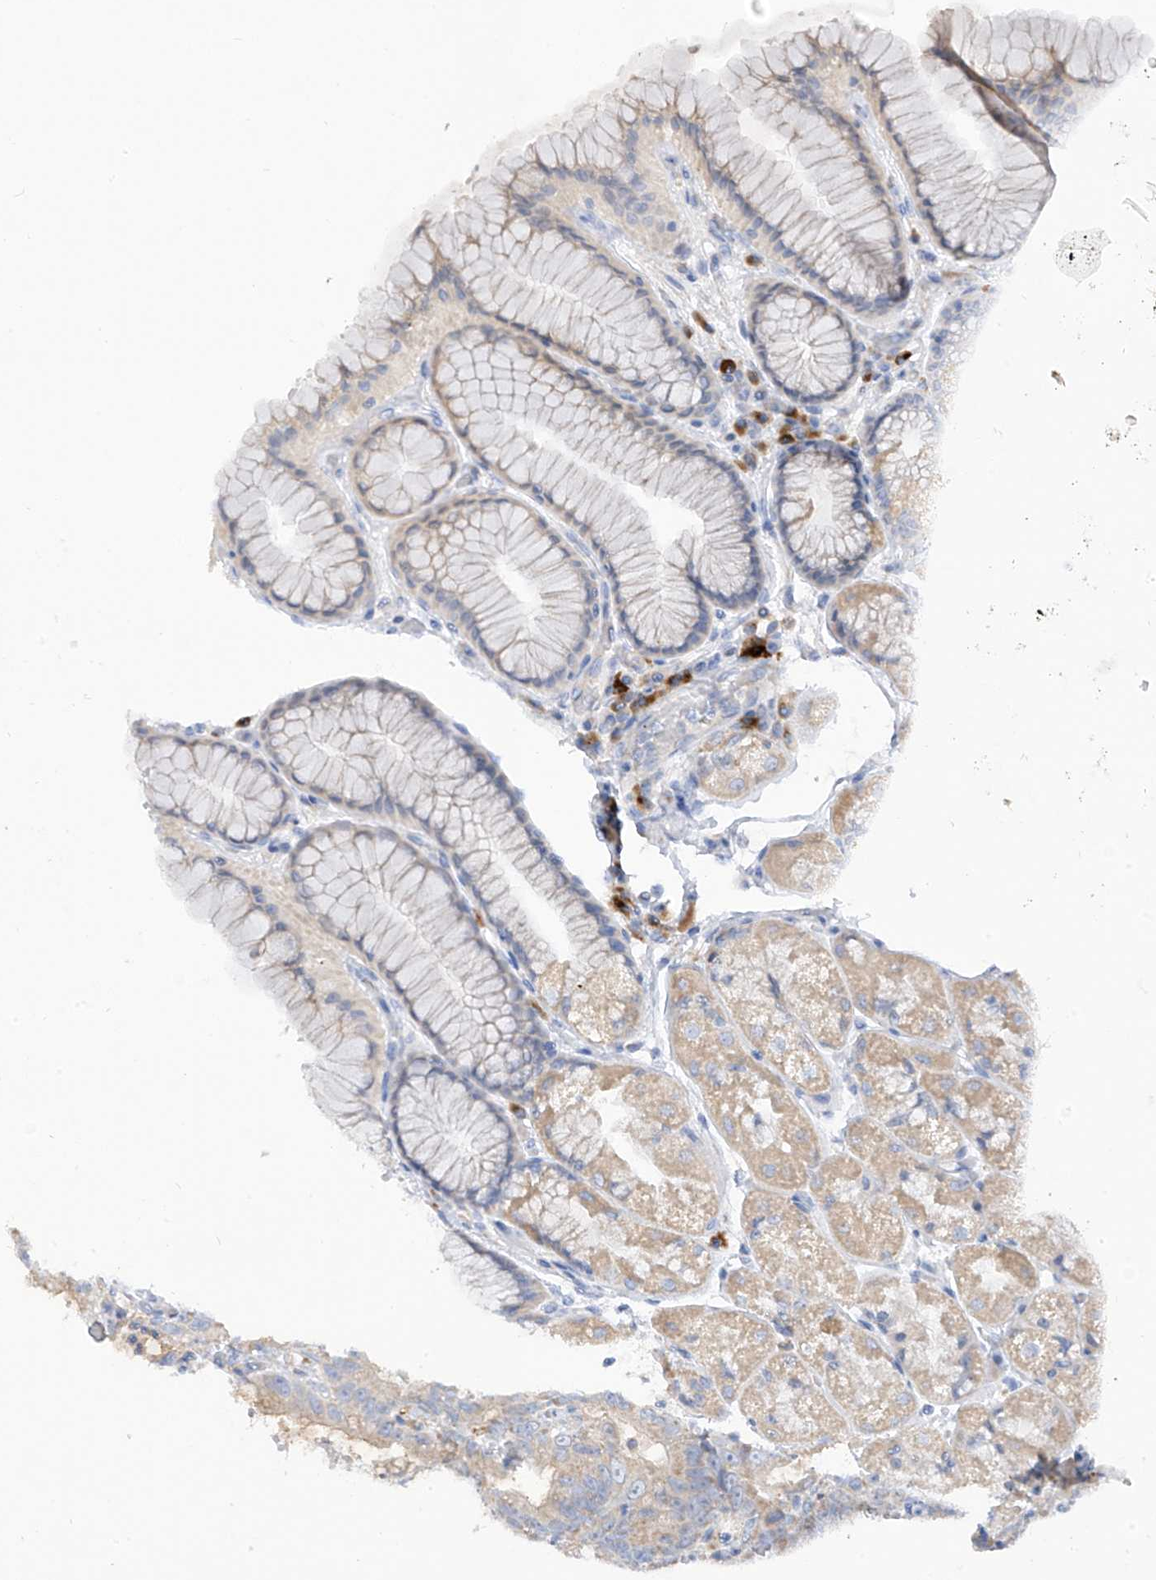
{"staining": {"intensity": "moderate", "quantity": "25%-75%", "location": "cytoplasmic/membranous"}, "tissue": "stomach", "cell_type": "Glandular cells", "image_type": "normal", "snomed": [{"axis": "morphology", "description": "Normal tissue, NOS"}, {"axis": "topography", "description": "Stomach"}], "caption": "Stomach stained with immunohistochemistry displays moderate cytoplasmic/membranous positivity in approximately 25%-75% of glandular cells.", "gene": "ZNF404", "patient": {"sex": "male", "age": 57}}